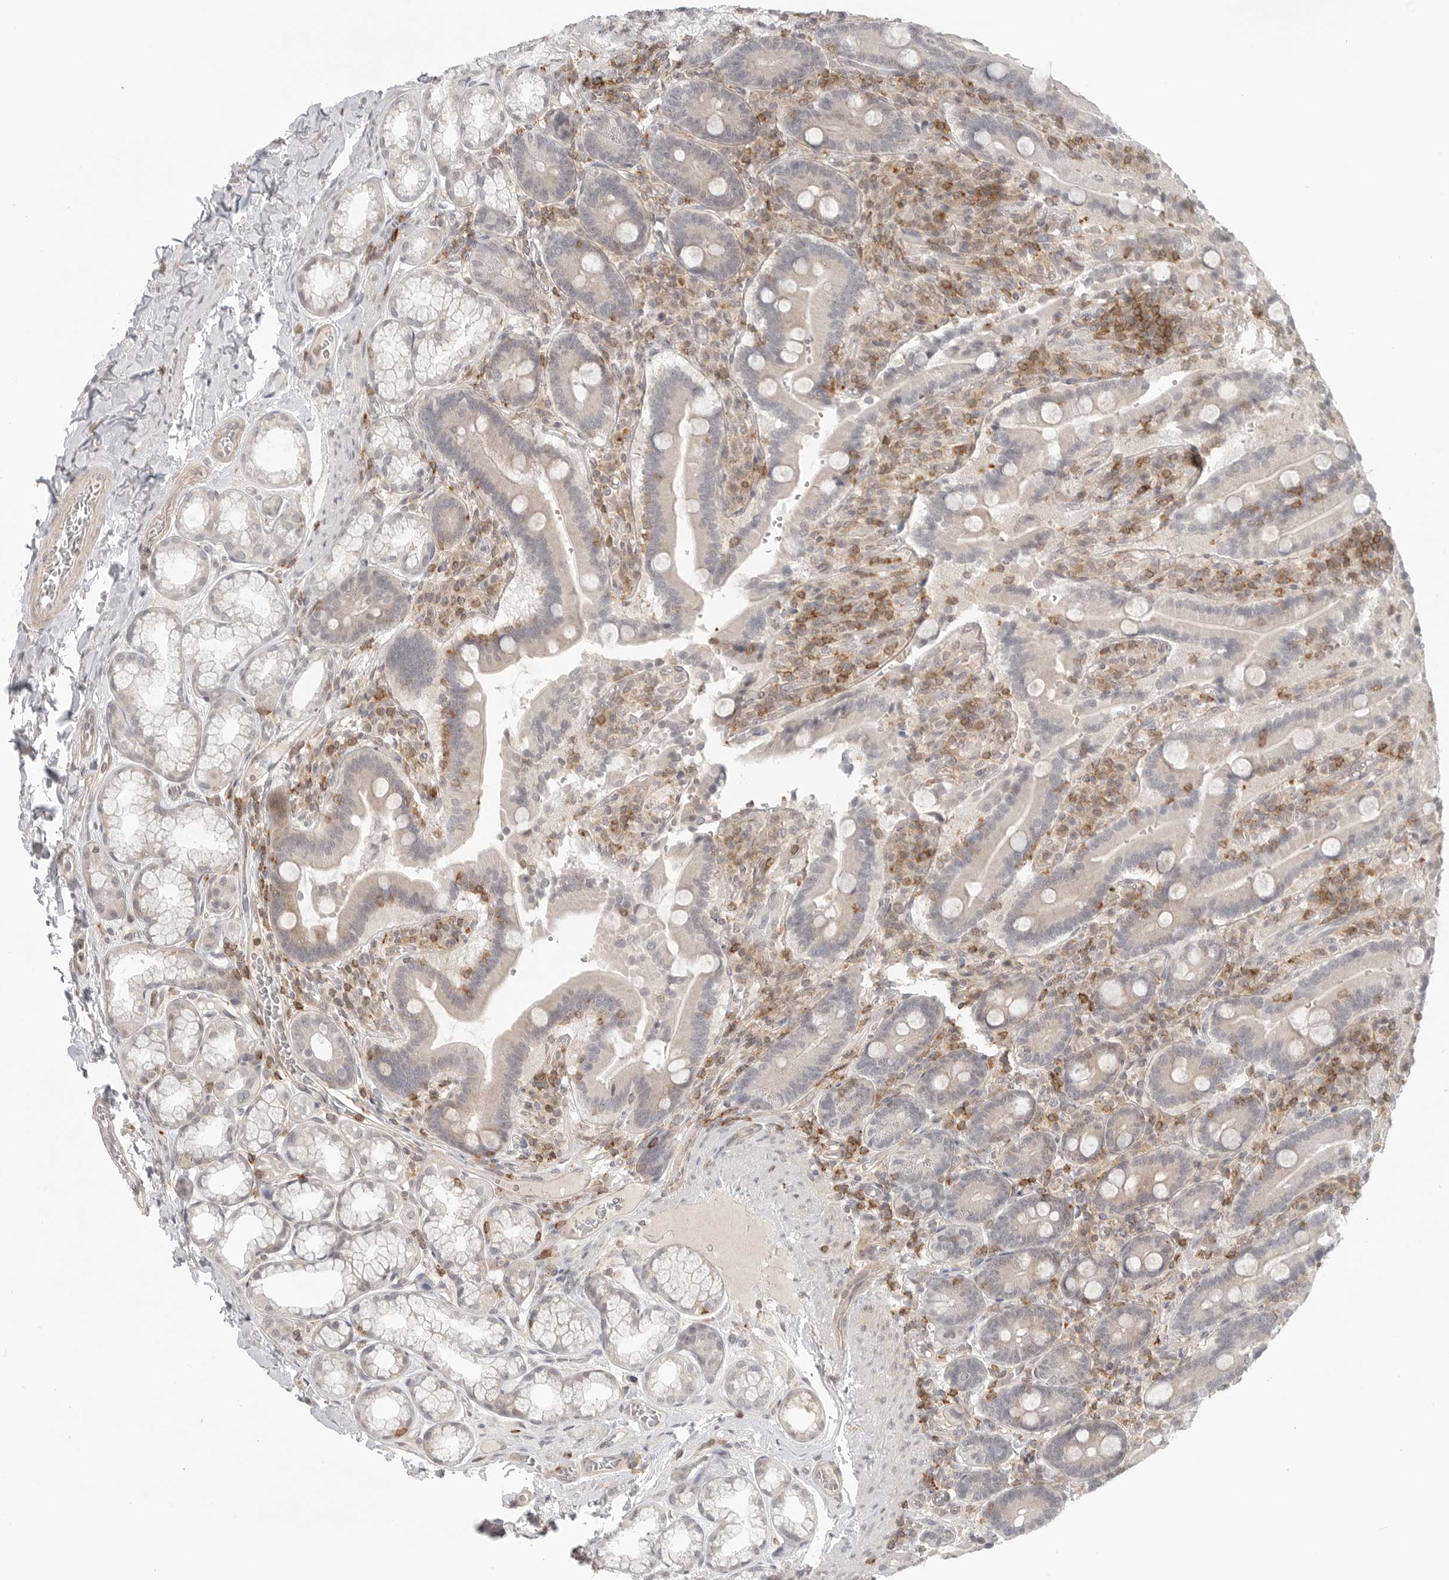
{"staining": {"intensity": "weak", "quantity": "<25%", "location": "cytoplasmic/membranous"}, "tissue": "duodenum", "cell_type": "Glandular cells", "image_type": "normal", "snomed": [{"axis": "morphology", "description": "Normal tissue, NOS"}, {"axis": "topography", "description": "Duodenum"}], "caption": "Glandular cells show no significant protein positivity in unremarkable duodenum. The staining is performed using DAB brown chromogen with nuclei counter-stained in using hematoxylin.", "gene": "SH3KBP1", "patient": {"sex": "female", "age": 62}}